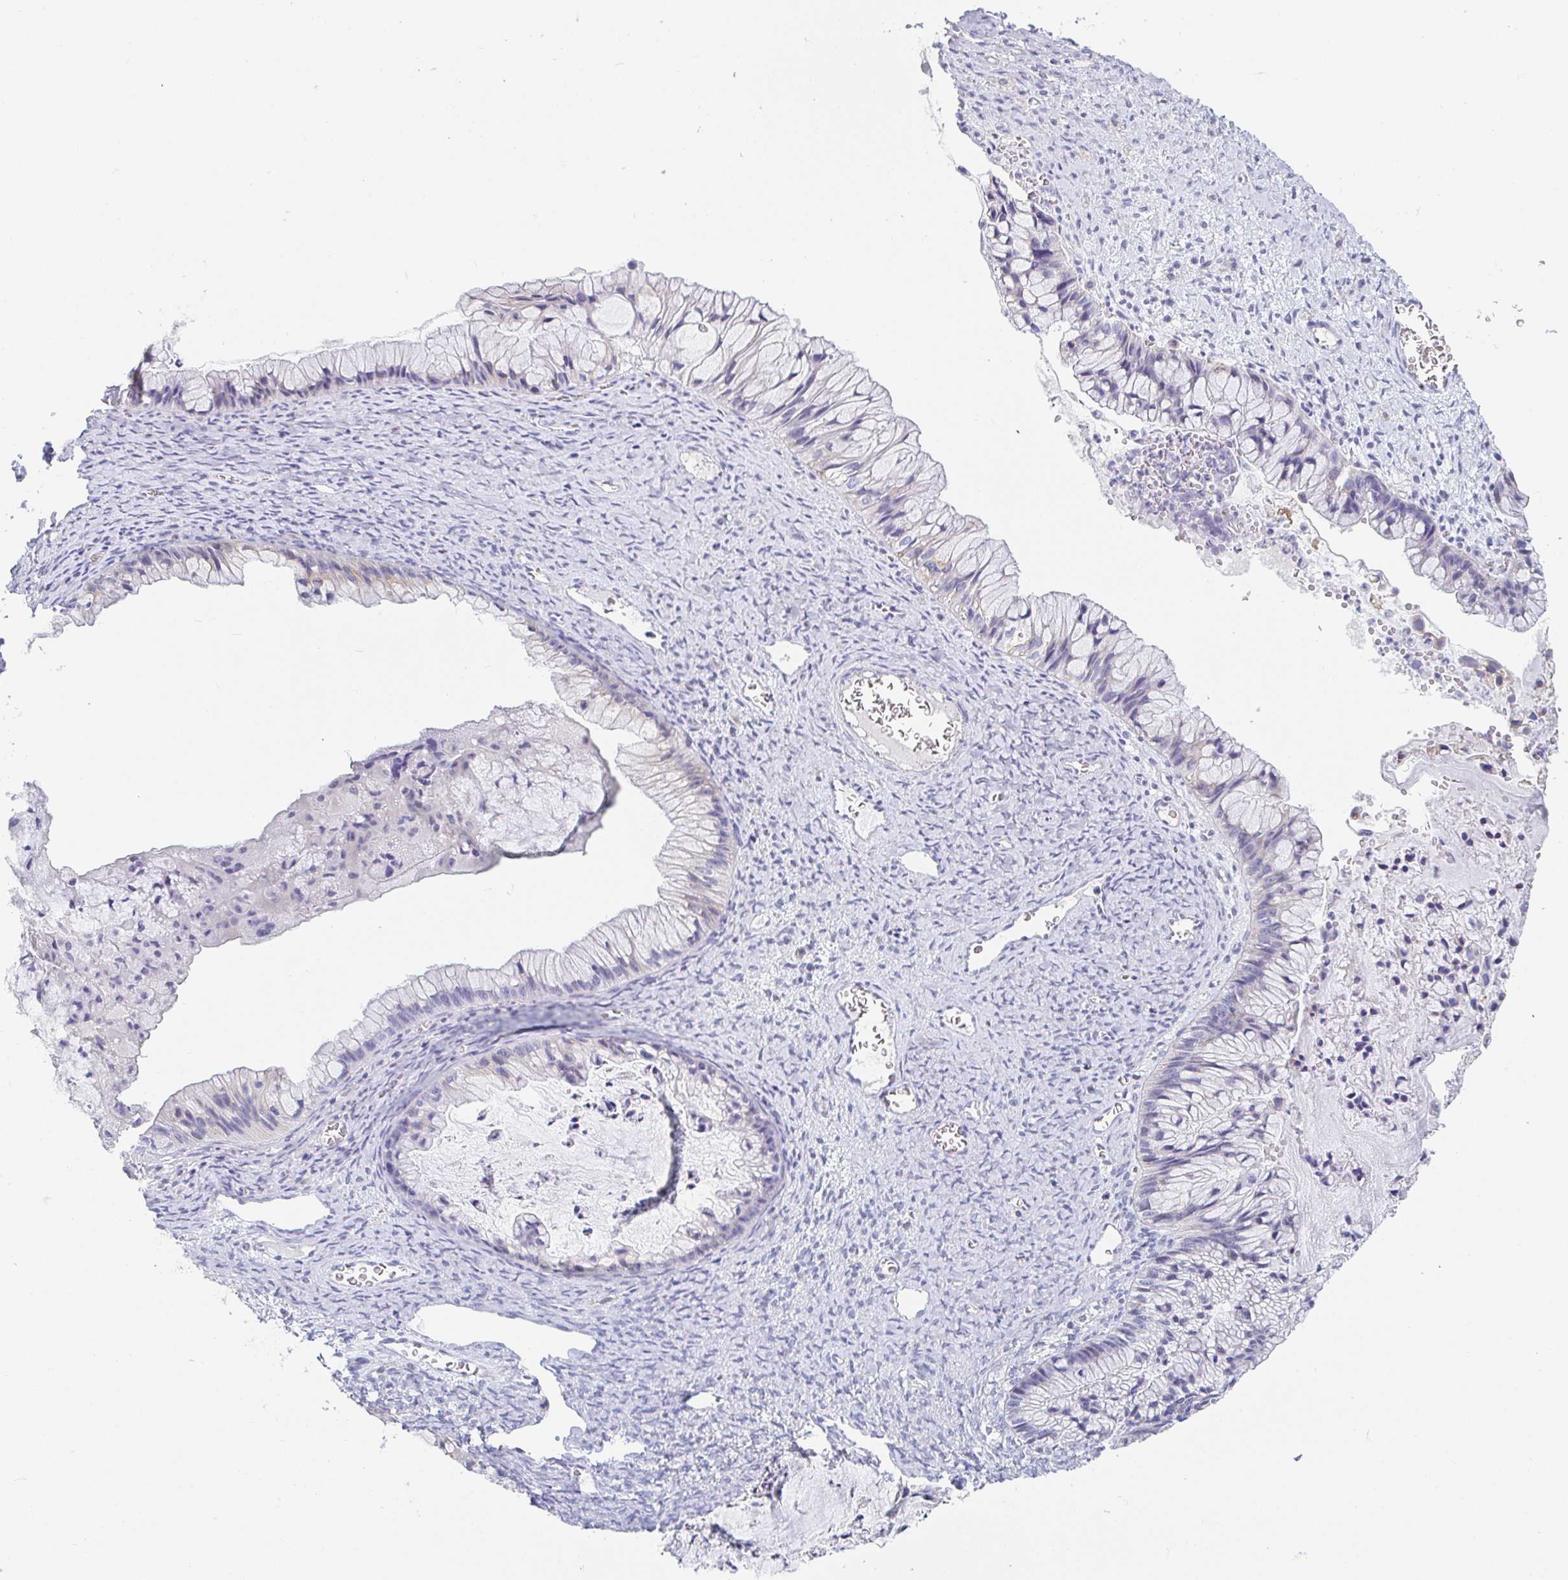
{"staining": {"intensity": "negative", "quantity": "none", "location": "none"}, "tissue": "ovarian cancer", "cell_type": "Tumor cells", "image_type": "cancer", "snomed": [{"axis": "morphology", "description": "Cystadenocarcinoma, mucinous, NOS"}, {"axis": "topography", "description": "Ovary"}], "caption": "This is an IHC photomicrograph of mucinous cystadenocarcinoma (ovarian). There is no expression in tumor cells.", "gene": "PDE6B", "patient": {"sex": "female", "age": 72}}